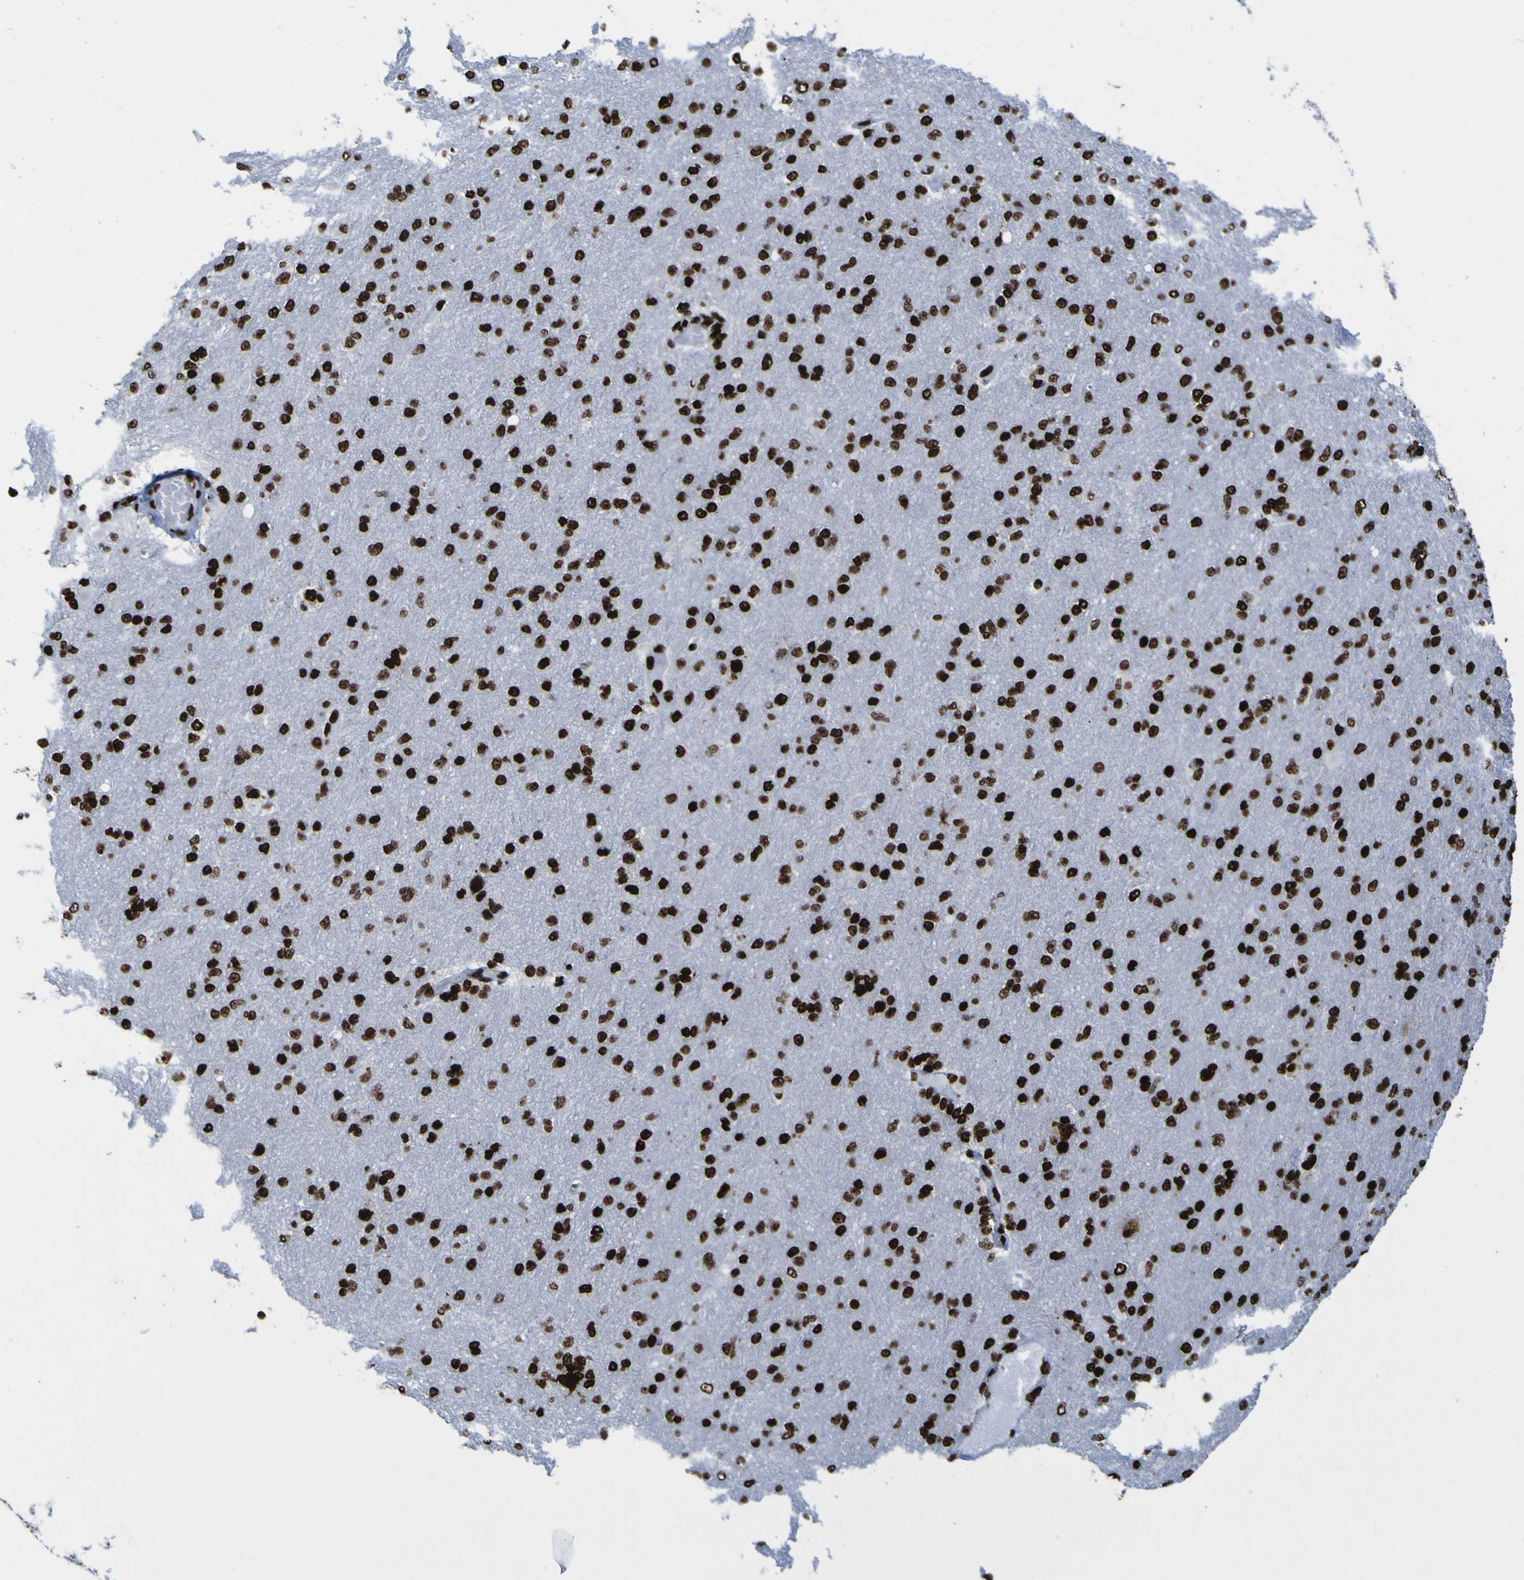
{"staining": {"intensity": "strong", "quantity": ">75%", "location": "nuclear"}, "tissue": "glioma", "cell_type": "Tumor cells", "image_type": "cancer", "snomed": [{"axis": "morphology", "description": "Glioma, malignant, High grade"}, {"axis": "topography", "description": "Cerebral cortex"}], "caption": "Immunohistochemistry image of high-grade glioma (malignant) stained for a protein (brown), which shows high levels of strong nuclear positivity in approximately >75% of tumor cells.", "gene": "NPM1", "patient": {"sex": "female", "age": 36}}